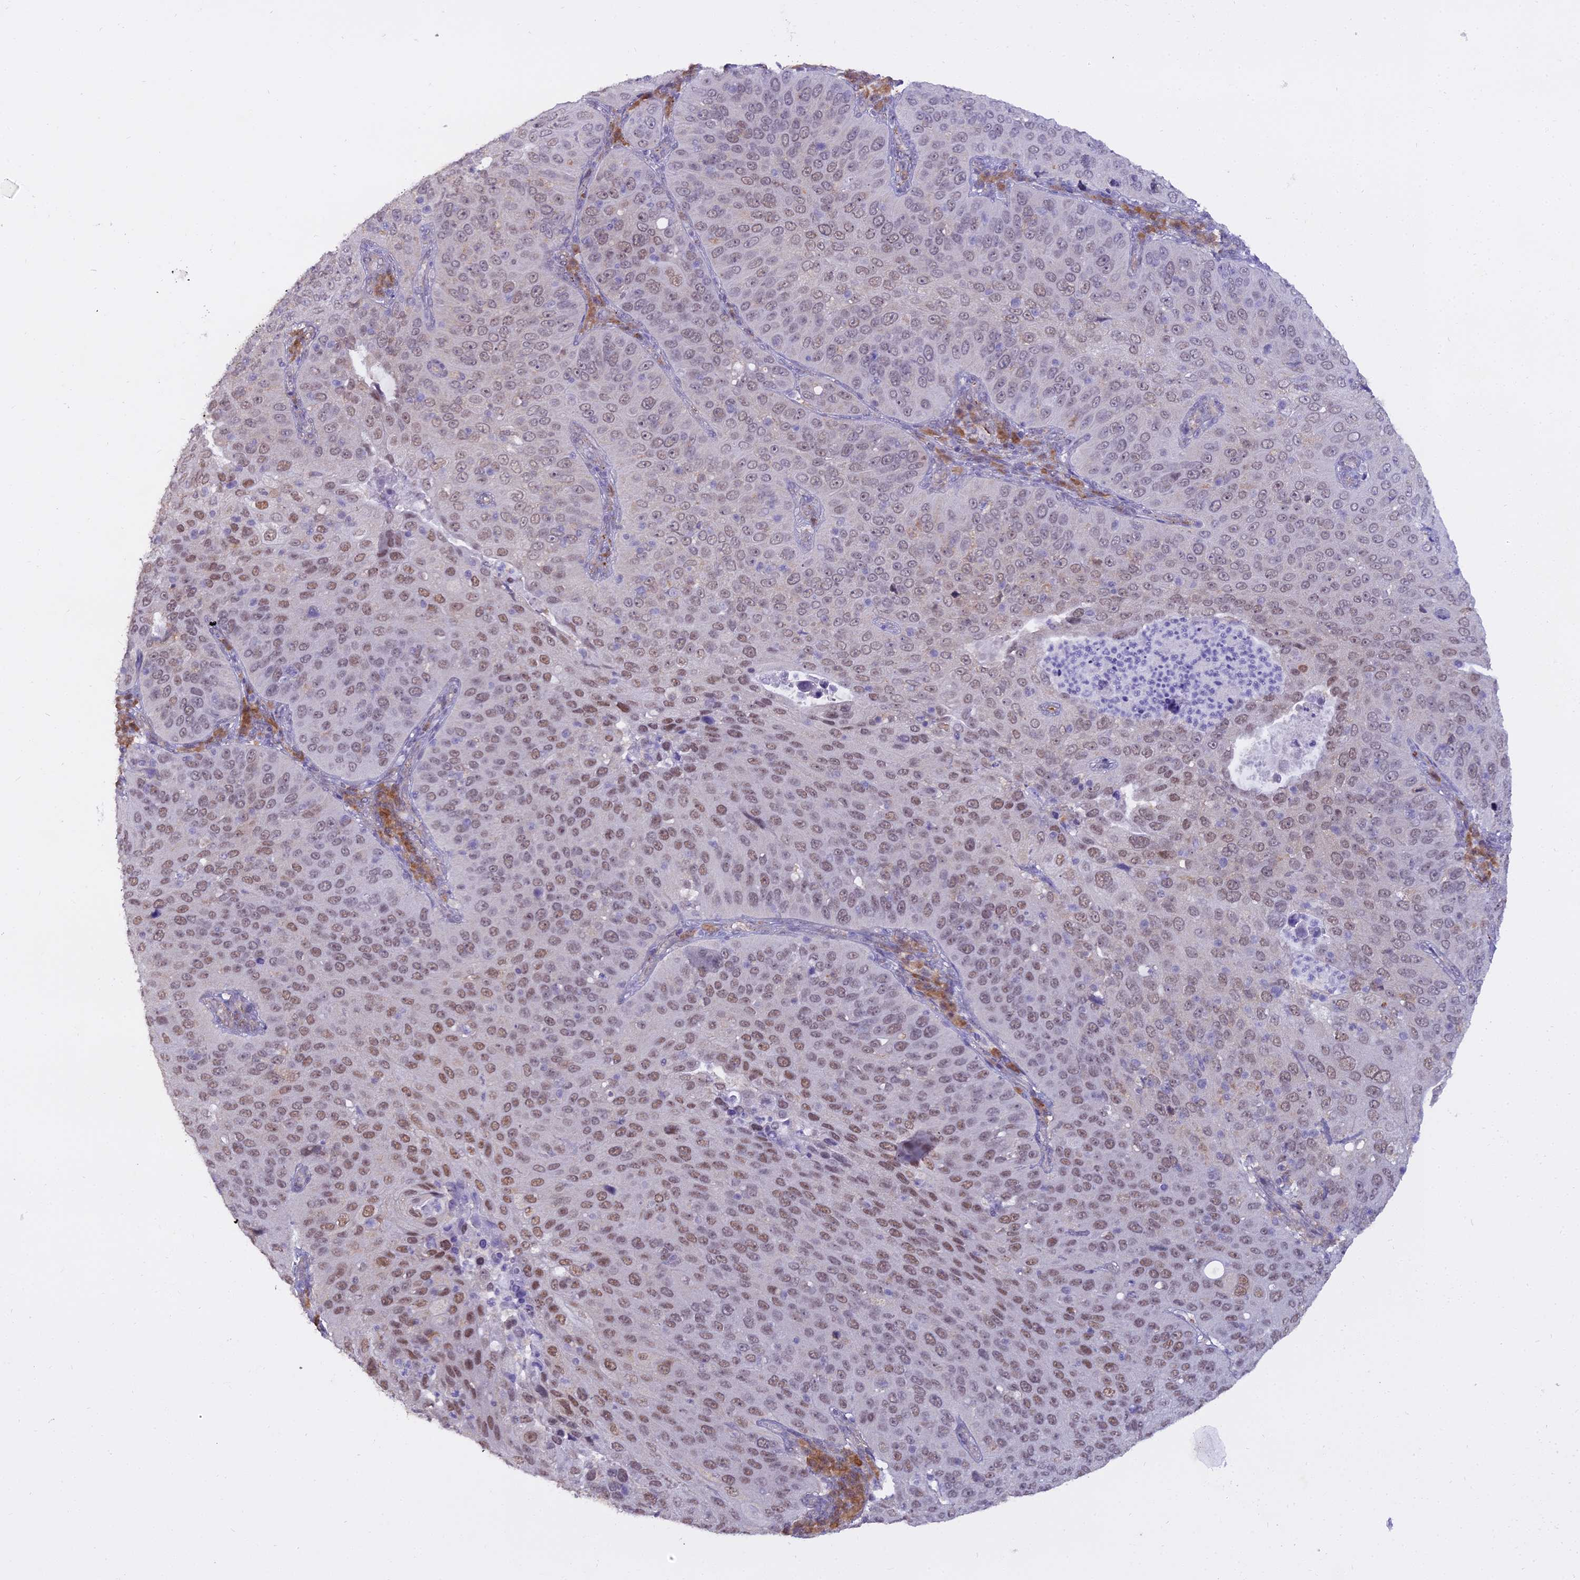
{"staining": {"intensity": "moderate", "quantity": ">75%", "location": "nuclear"}, "tissue": "cervical cancer", "cell_type": "Tumor cells", "image_type": "cancer", "snomed": [{"axis": "morphology", "description": "Squamous cell carcinoma, NOS"}, {"axis": "topography", "description": "Cervix"}], "caption": "Protein staining displays moderate nuclear expression in about >75% of tumor cells in cervical cancer. The protein of interest is shown in brown color, while the nuclei are stained blue.", "gene": "BLNK", "patient": {"sex": "female", "age": 36}}